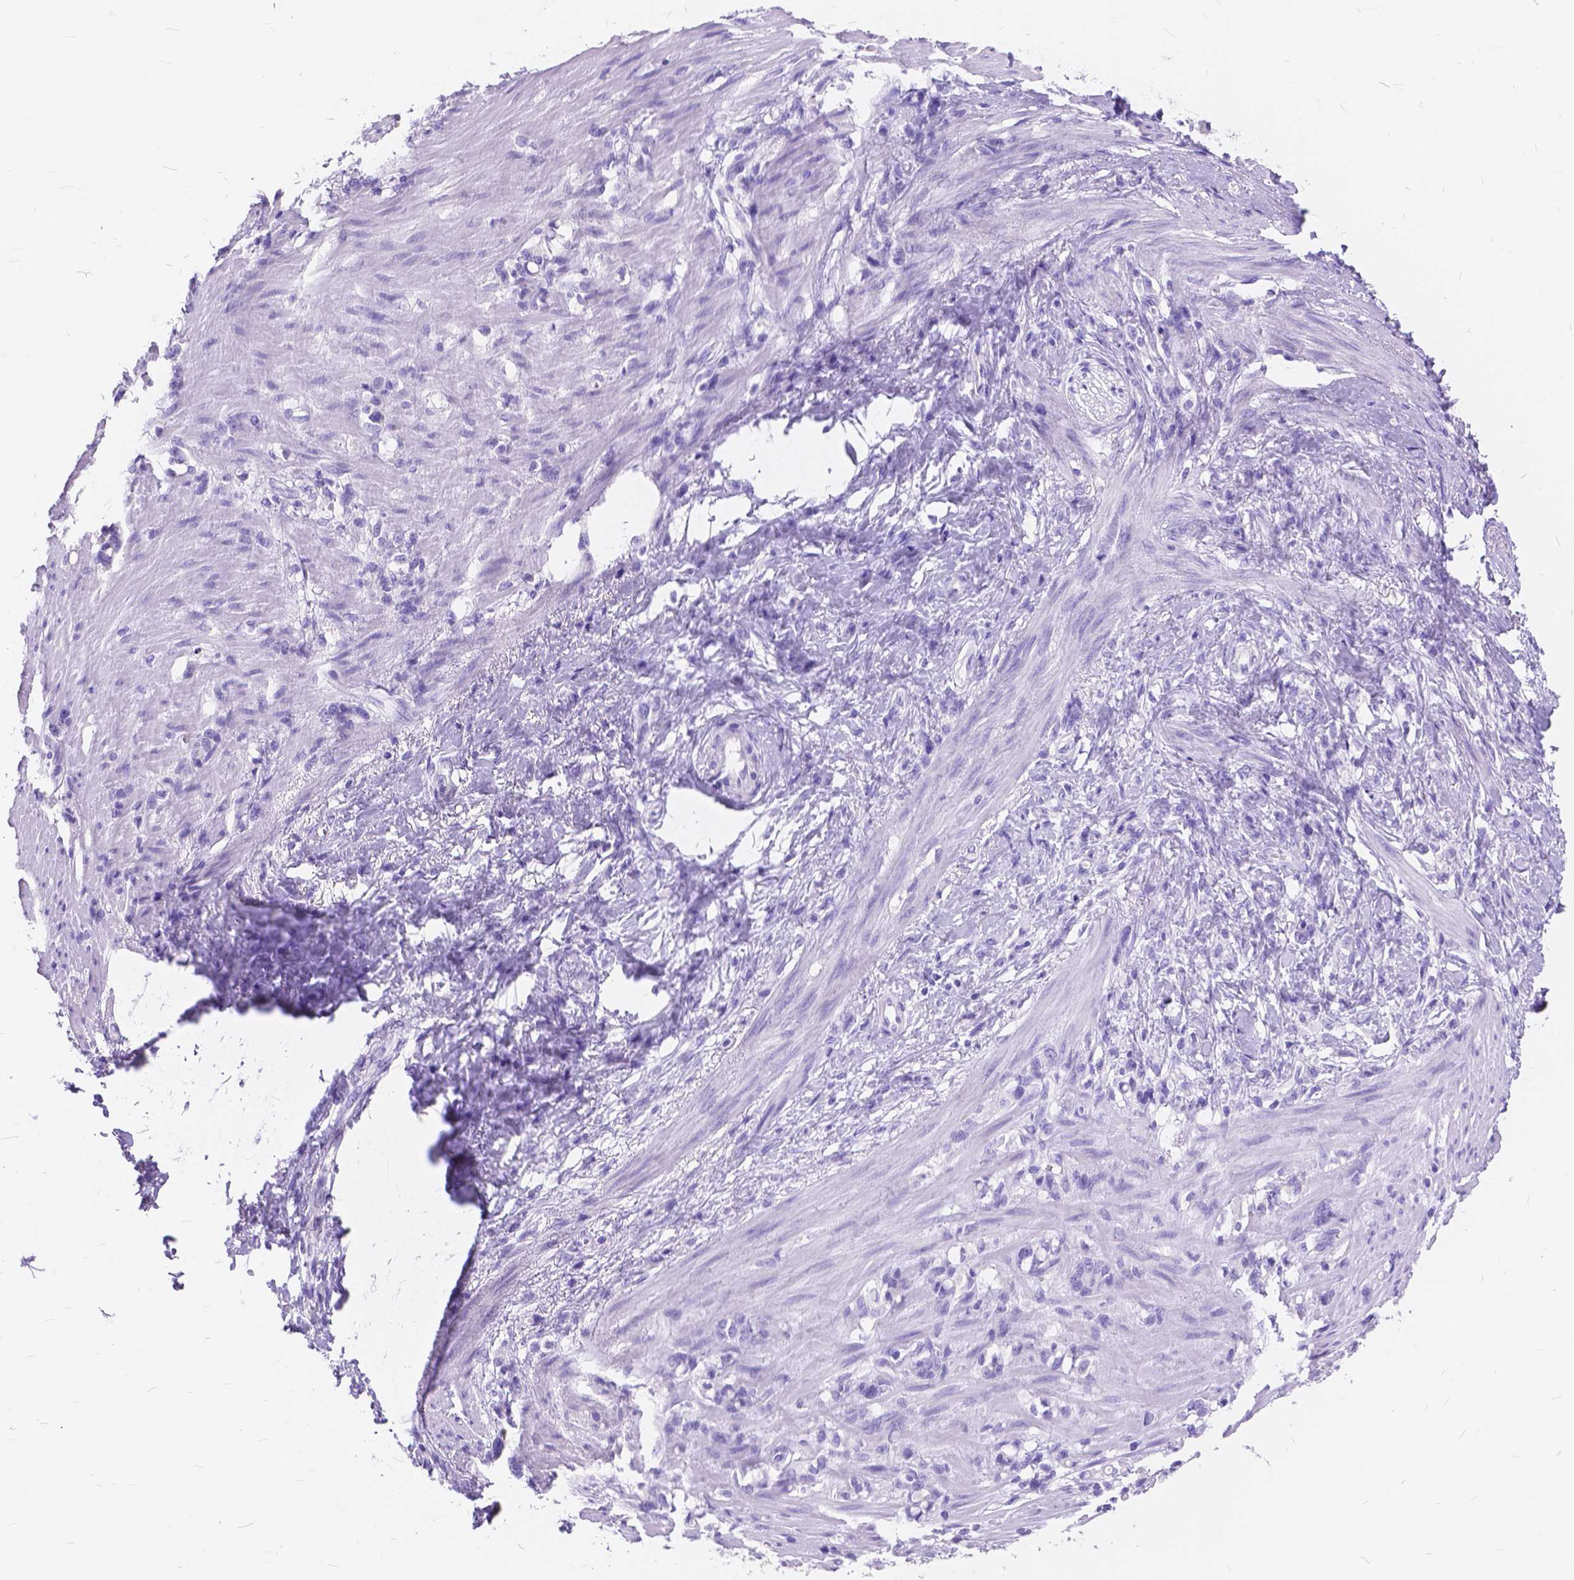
{"staining": {"intensity": "negative", "quantity": "none", "location": "none"}, "tissue": "stomach cancer", "cell_type": "Tumor cells", "image_type": "cancer", "snomed": [{"axis": "morphology", "description": "Adenocarcinoma, NOS"}, {"axis": "topography", "description": "Stomach"}], "caption": "Tumor cells show no significant protein expression in adenocarcinoma (stomach).", "gene": "FOXL2", "patient": {"sex": "female", "age": 84}}